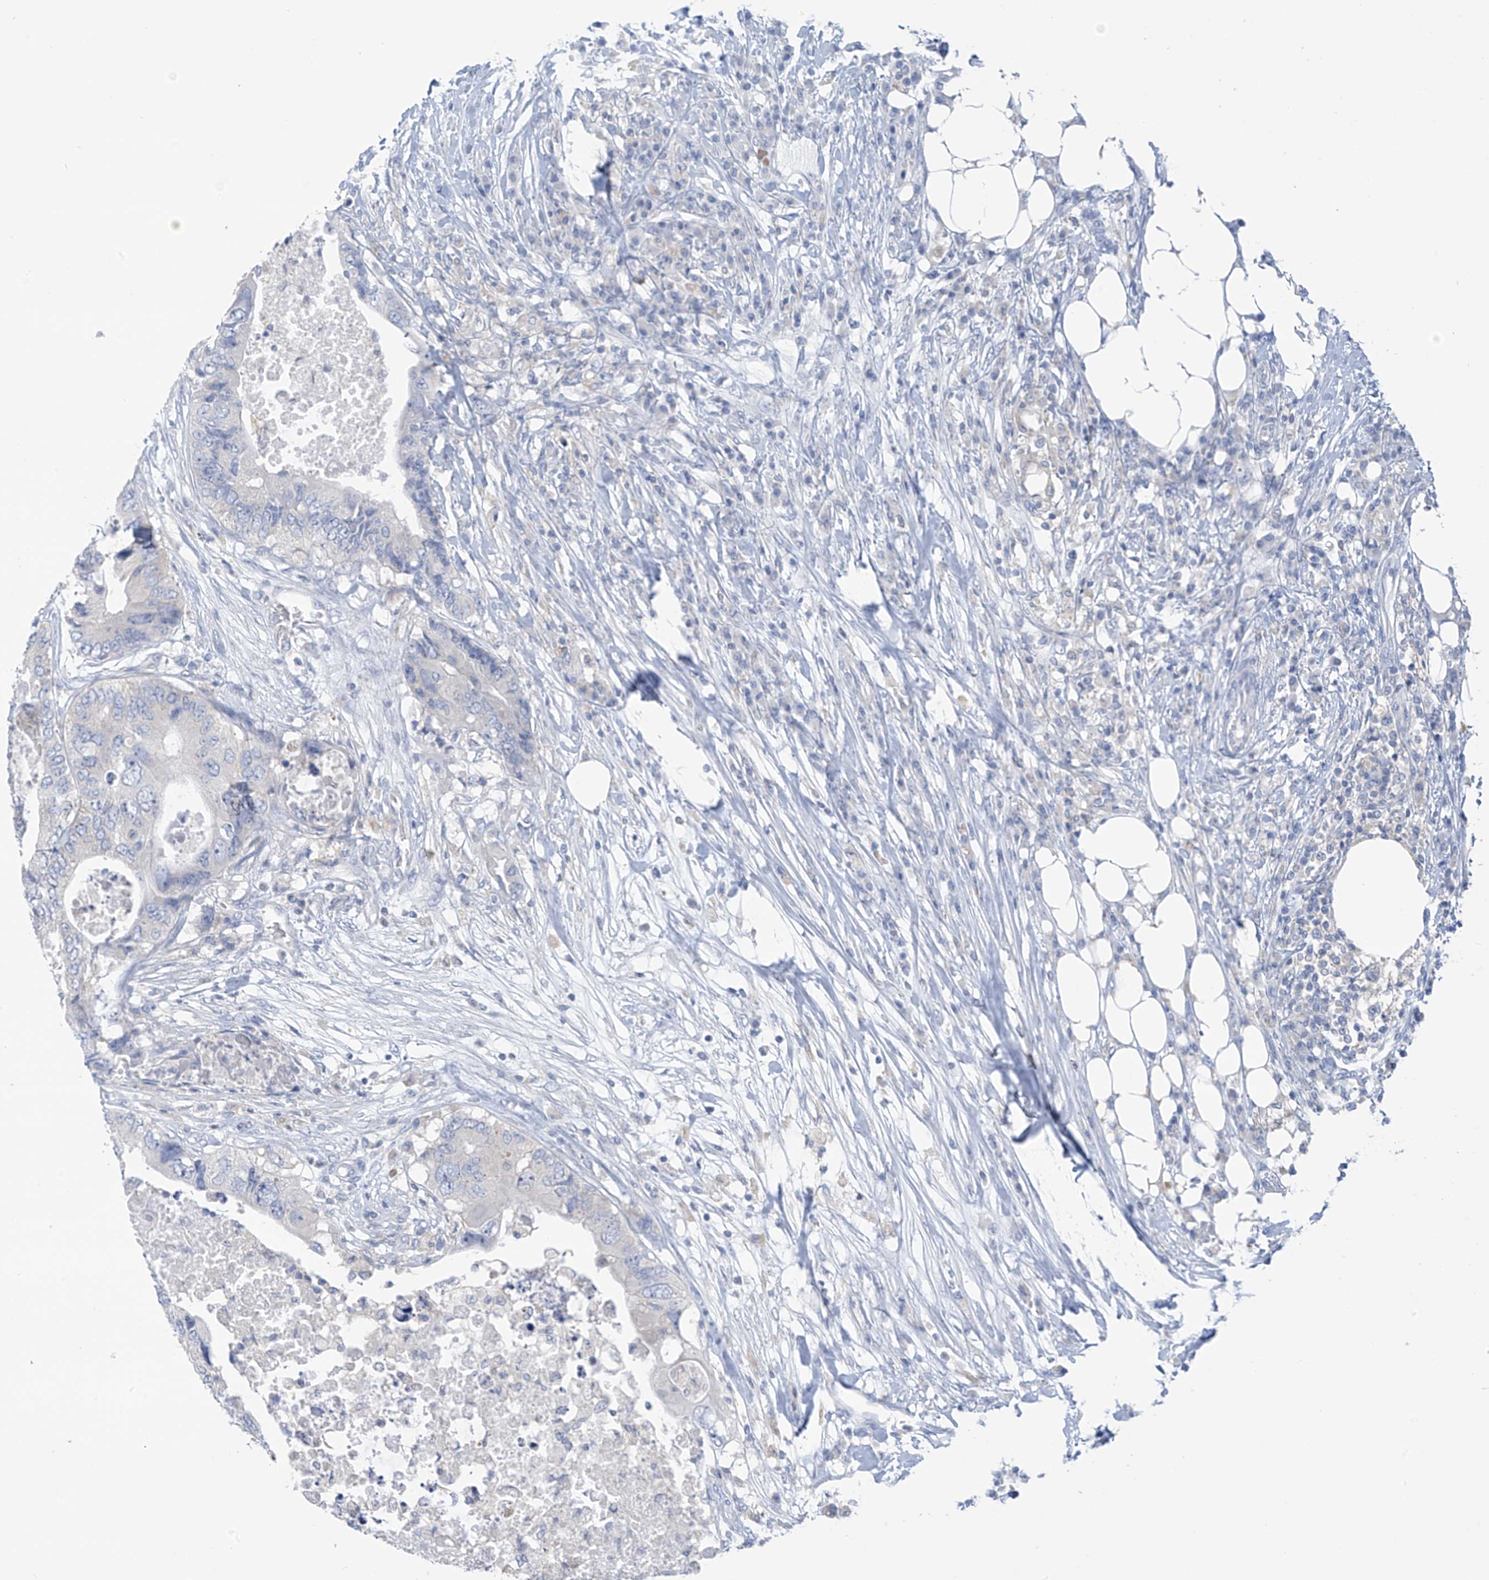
{"staining": {"intensity": "negative", "quantity": "none", "location": "none"}, "tissue": "colorectal cancer", "cell_type": "Tumor cells", "image_type": "cancer", "snomed": [{"axis": "morphology", "description": "Adenocarcinoma, NOS"}, {"axis": "topography", "description": "Colon"}], "caption": "High power microscopy image of an immunohistochemistry (IHC) photomicrograph of adenocarcinoma (colorectal), revealing no significant staining in tumor cells.", "gene": "SLC6A12", "patient": {"sex": "male", "age": 71}}